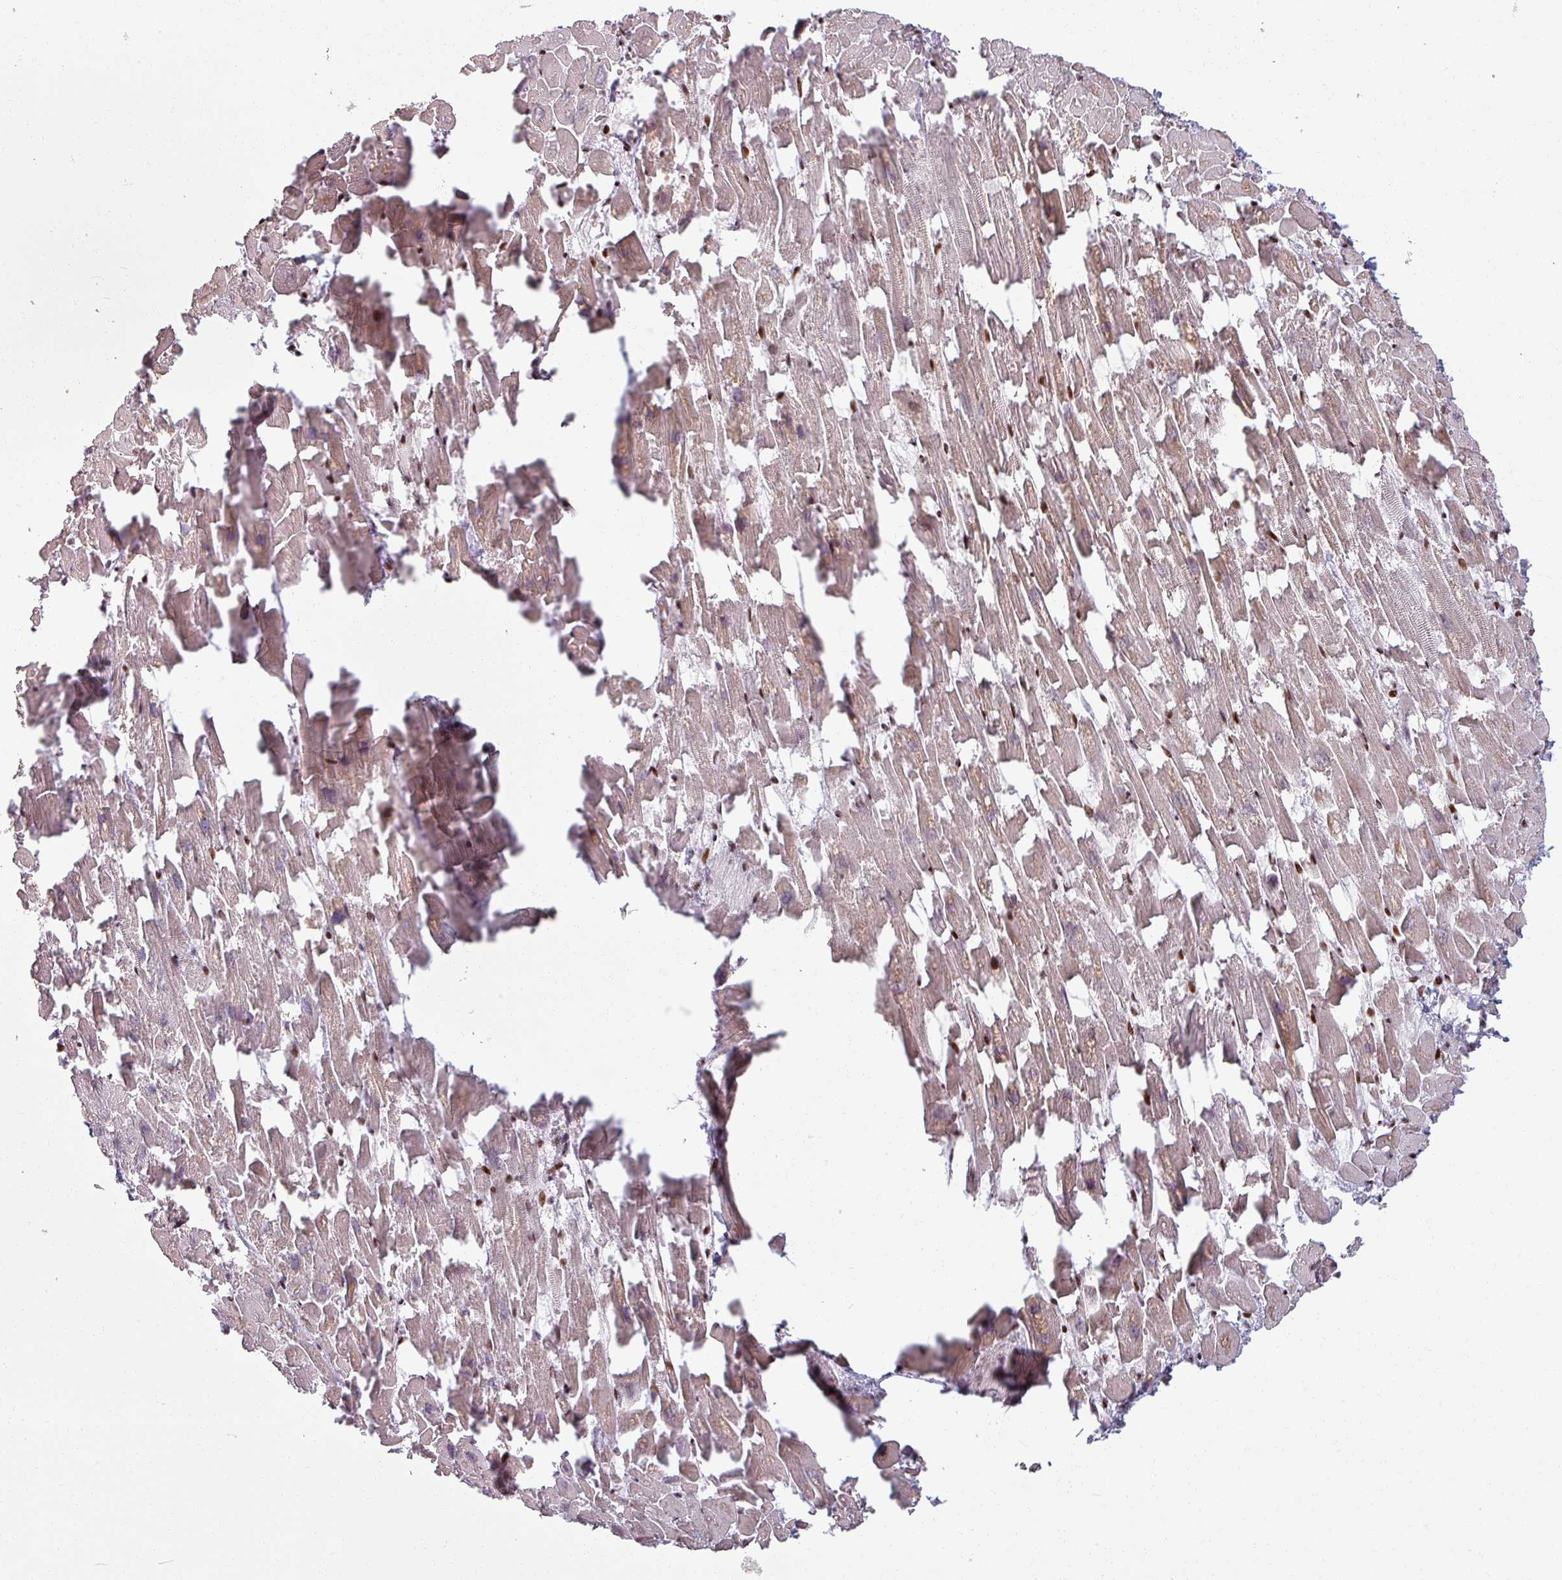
{"staining": {"intensity": "weak", "quantity": ">75%", "location": "cytoplasmic/membranous"}, "tissue": "heart muscle", "cell_type": "Cardiomyocytes", "image_type": "normal", "snomed": [{"axis": "morphology", "description": "Normal tissue, NOS"}, {"axis": "topography", "description": "Heart"}], "caption": "Protein analysis of normal heart muscle demonstrates weak cytoplasmic/membranous positivity in approximately >75% of cardiomyocytes. (Stains: DAB in brown, nuclei in blue, Microscopy: brightfield microscopy at high magnification).", "gene": "NCOR1", "patient": {"sex": "female", "age": 64}}